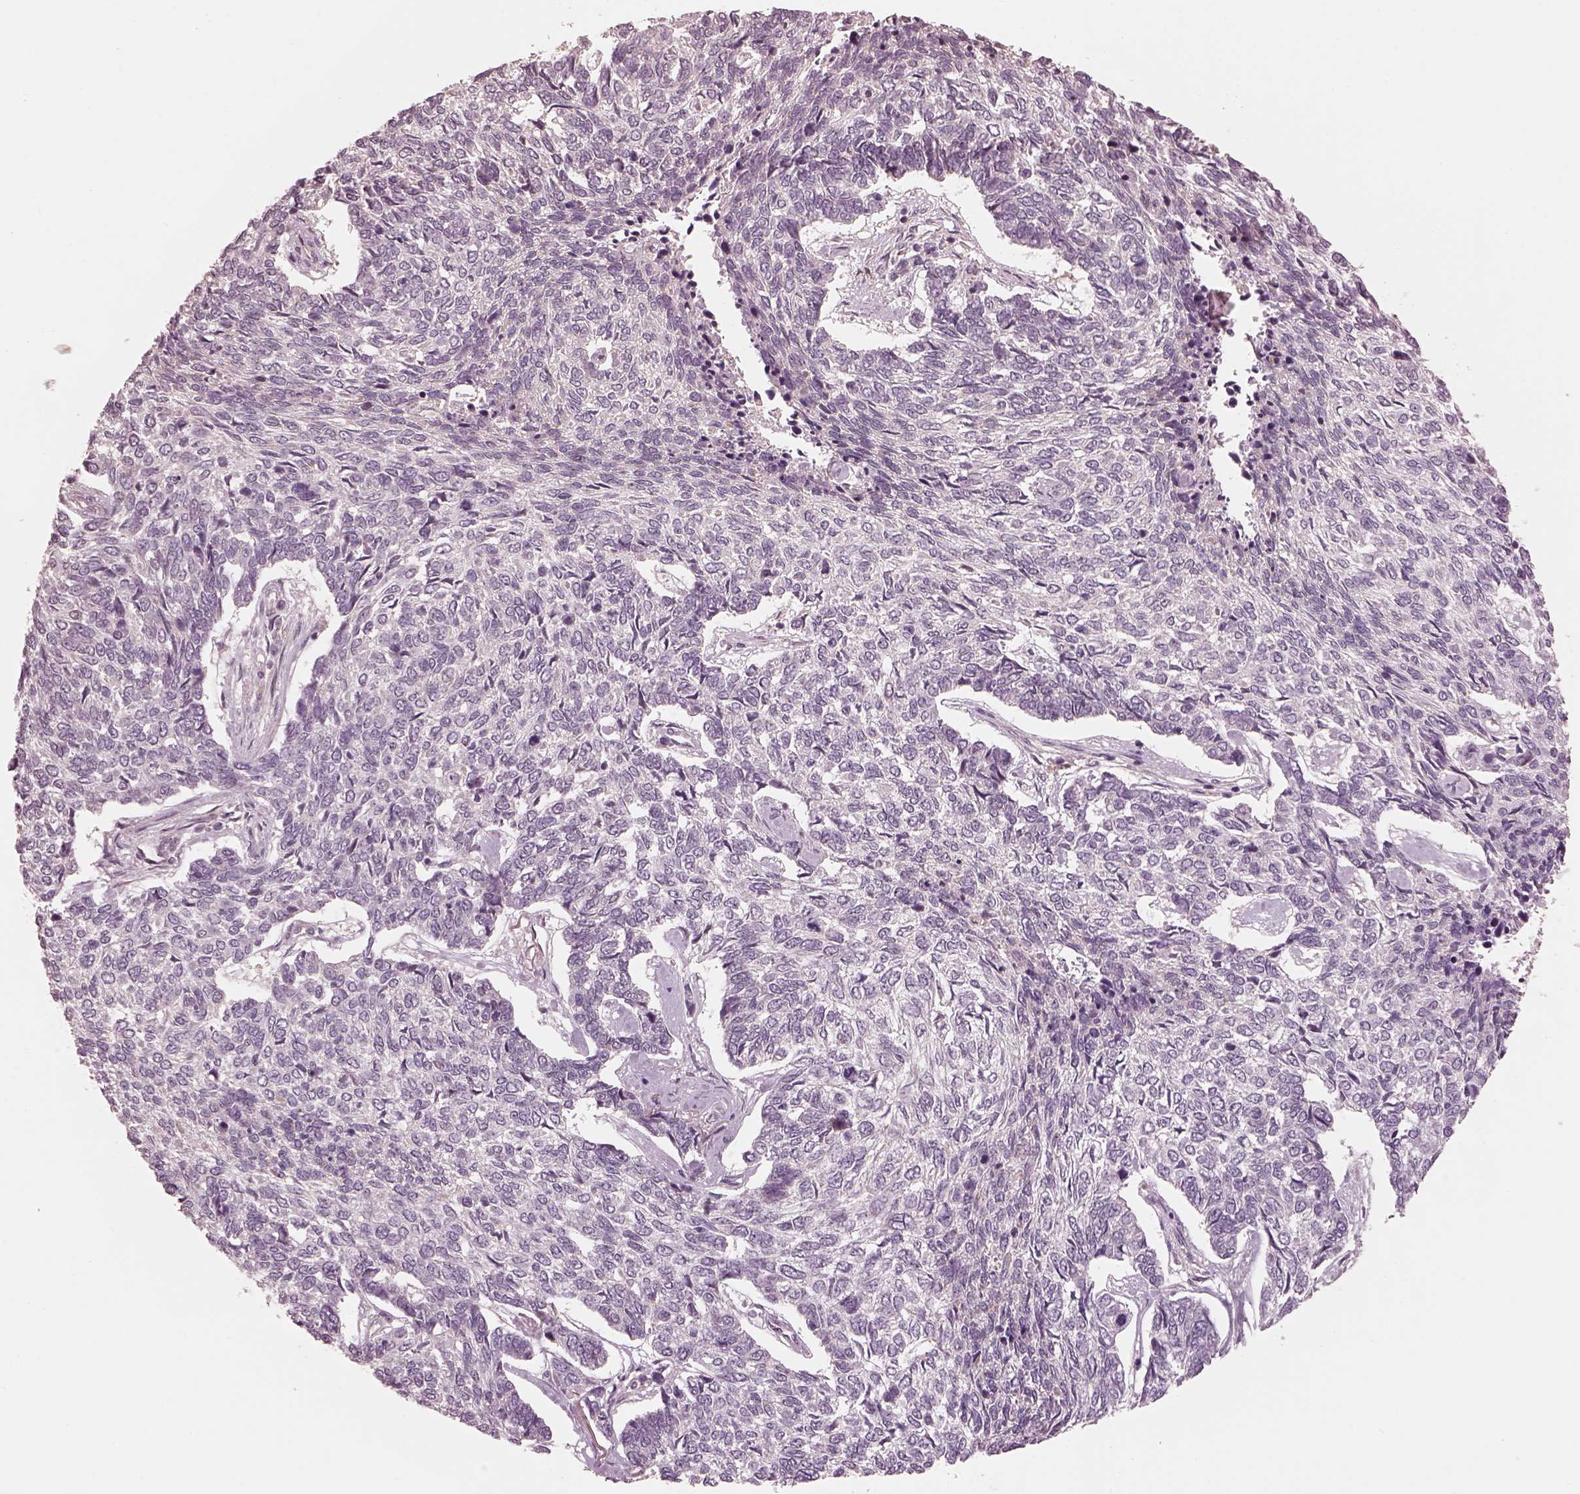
{"staining": {"intensity": "negative", "quantity": "none", "location": "none"}, "tissue": "skin cancer", "cell_type": "Tumor cells", "image_type": "cancer", "snomed": [{"axis": "morphology", "description": "Basal cell carcinoma"}, {"axis": "topography", "description": "Skin"}], "caption": "Immunohistochemistry histopathology image of human basal cell carcinoma (skin) stained for a protein (brown), which reveals no staining in tumor cells.", "gene": "IQCB1", "patient": {"sex": "female", "age": 65}}